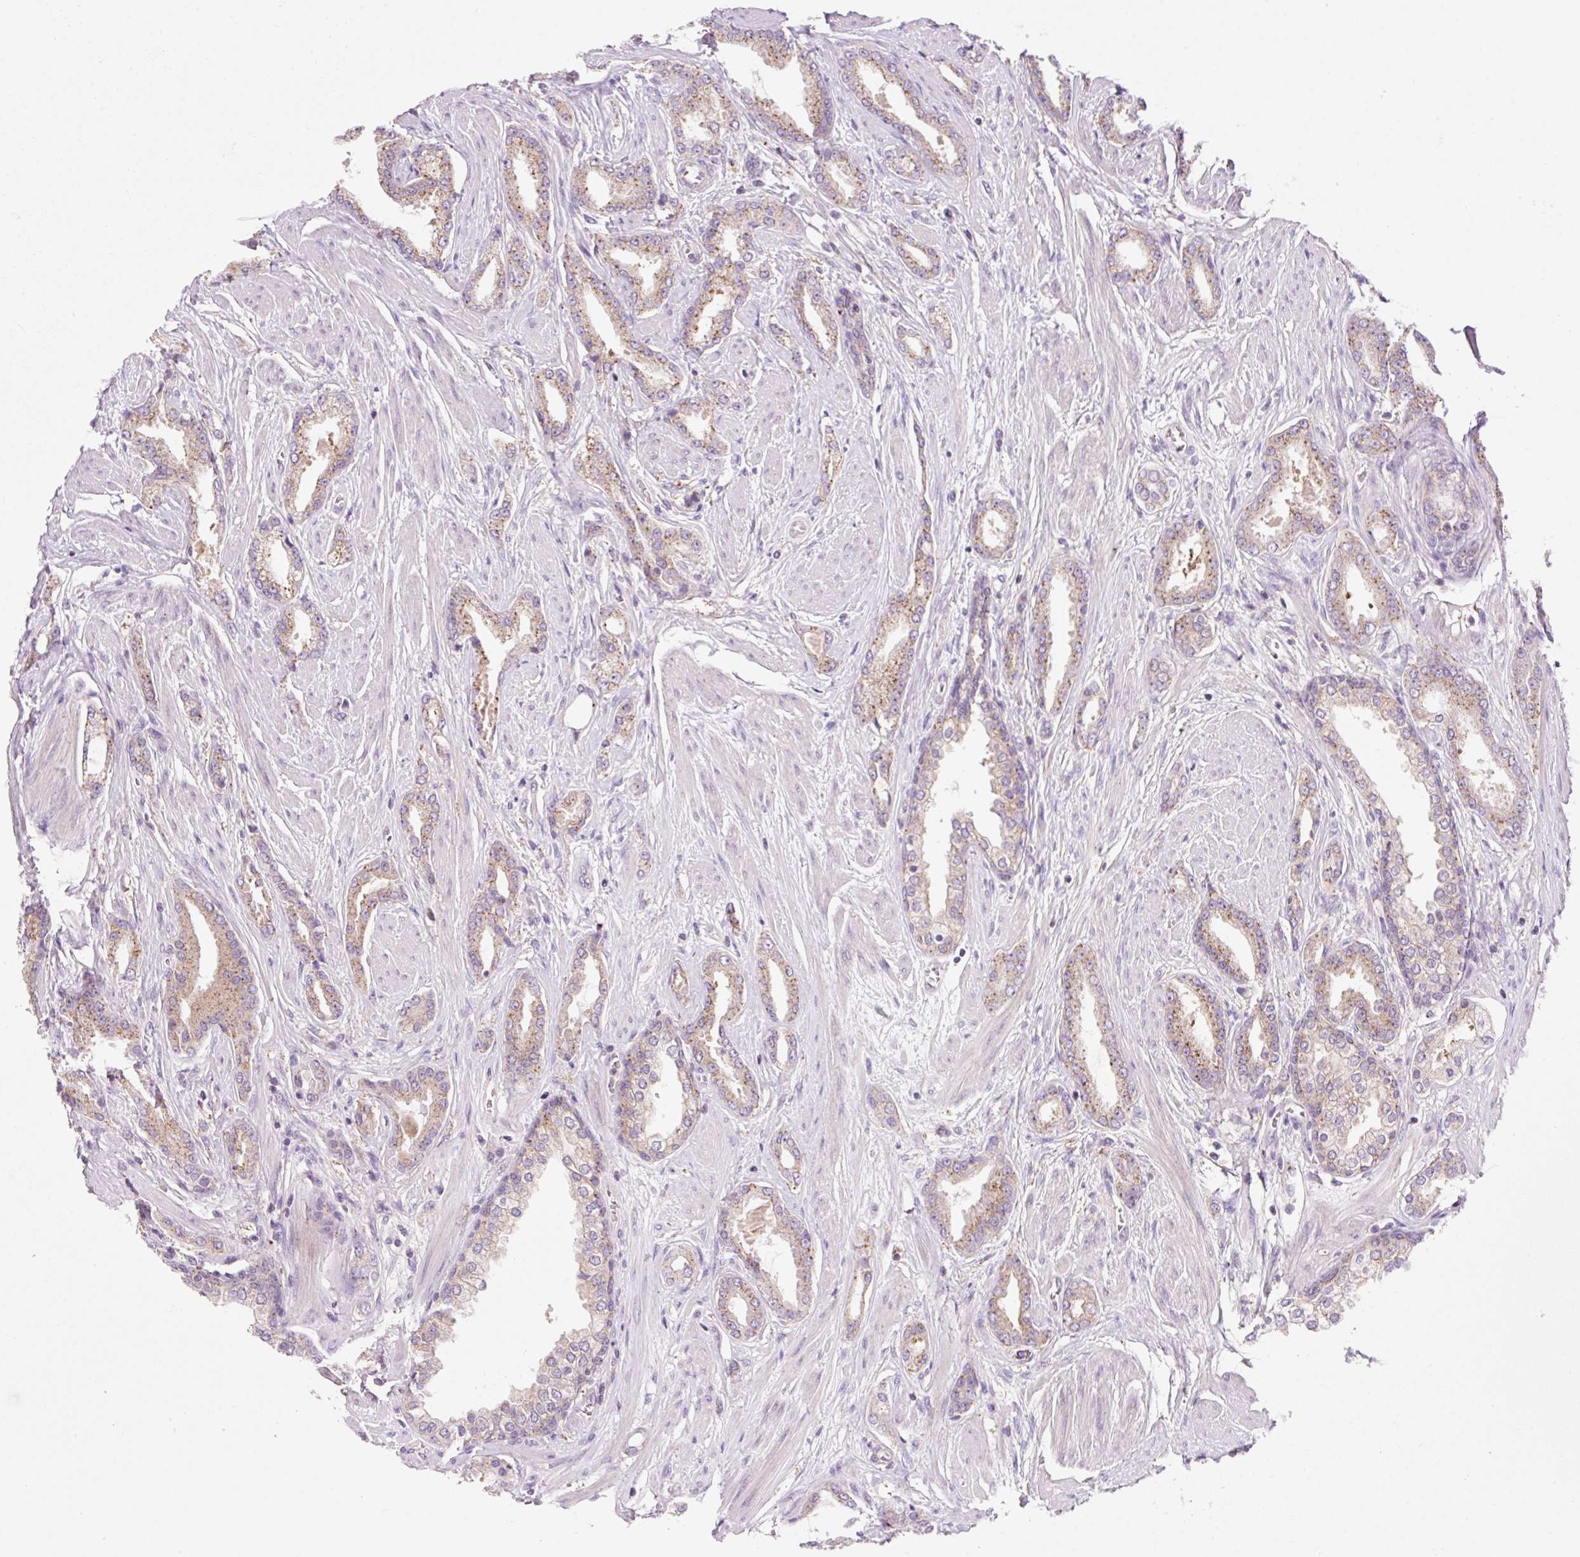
{"staining": {"intensity": "moderate", "quantity": ">75%", "location": "cytoplasmic/membranous"}, "tissue": "prostate cancer", "cell_type": "Tumor cells", "image_type": "cancer", "snomed": [{"axis": "morphology", "description": "Adenocarcinoma, Low grade"}, {"axis": "topography", "description": "Prostate"}], "caption": "Prostate adenocarcinoma (low-grade) stained with a brown dye demonstrates moderate cytoplasmic/membranous positive staining in about >75% of tumor cells.", "gene": "VPS4A", "patient": {"sex": "male", "age": 42}}